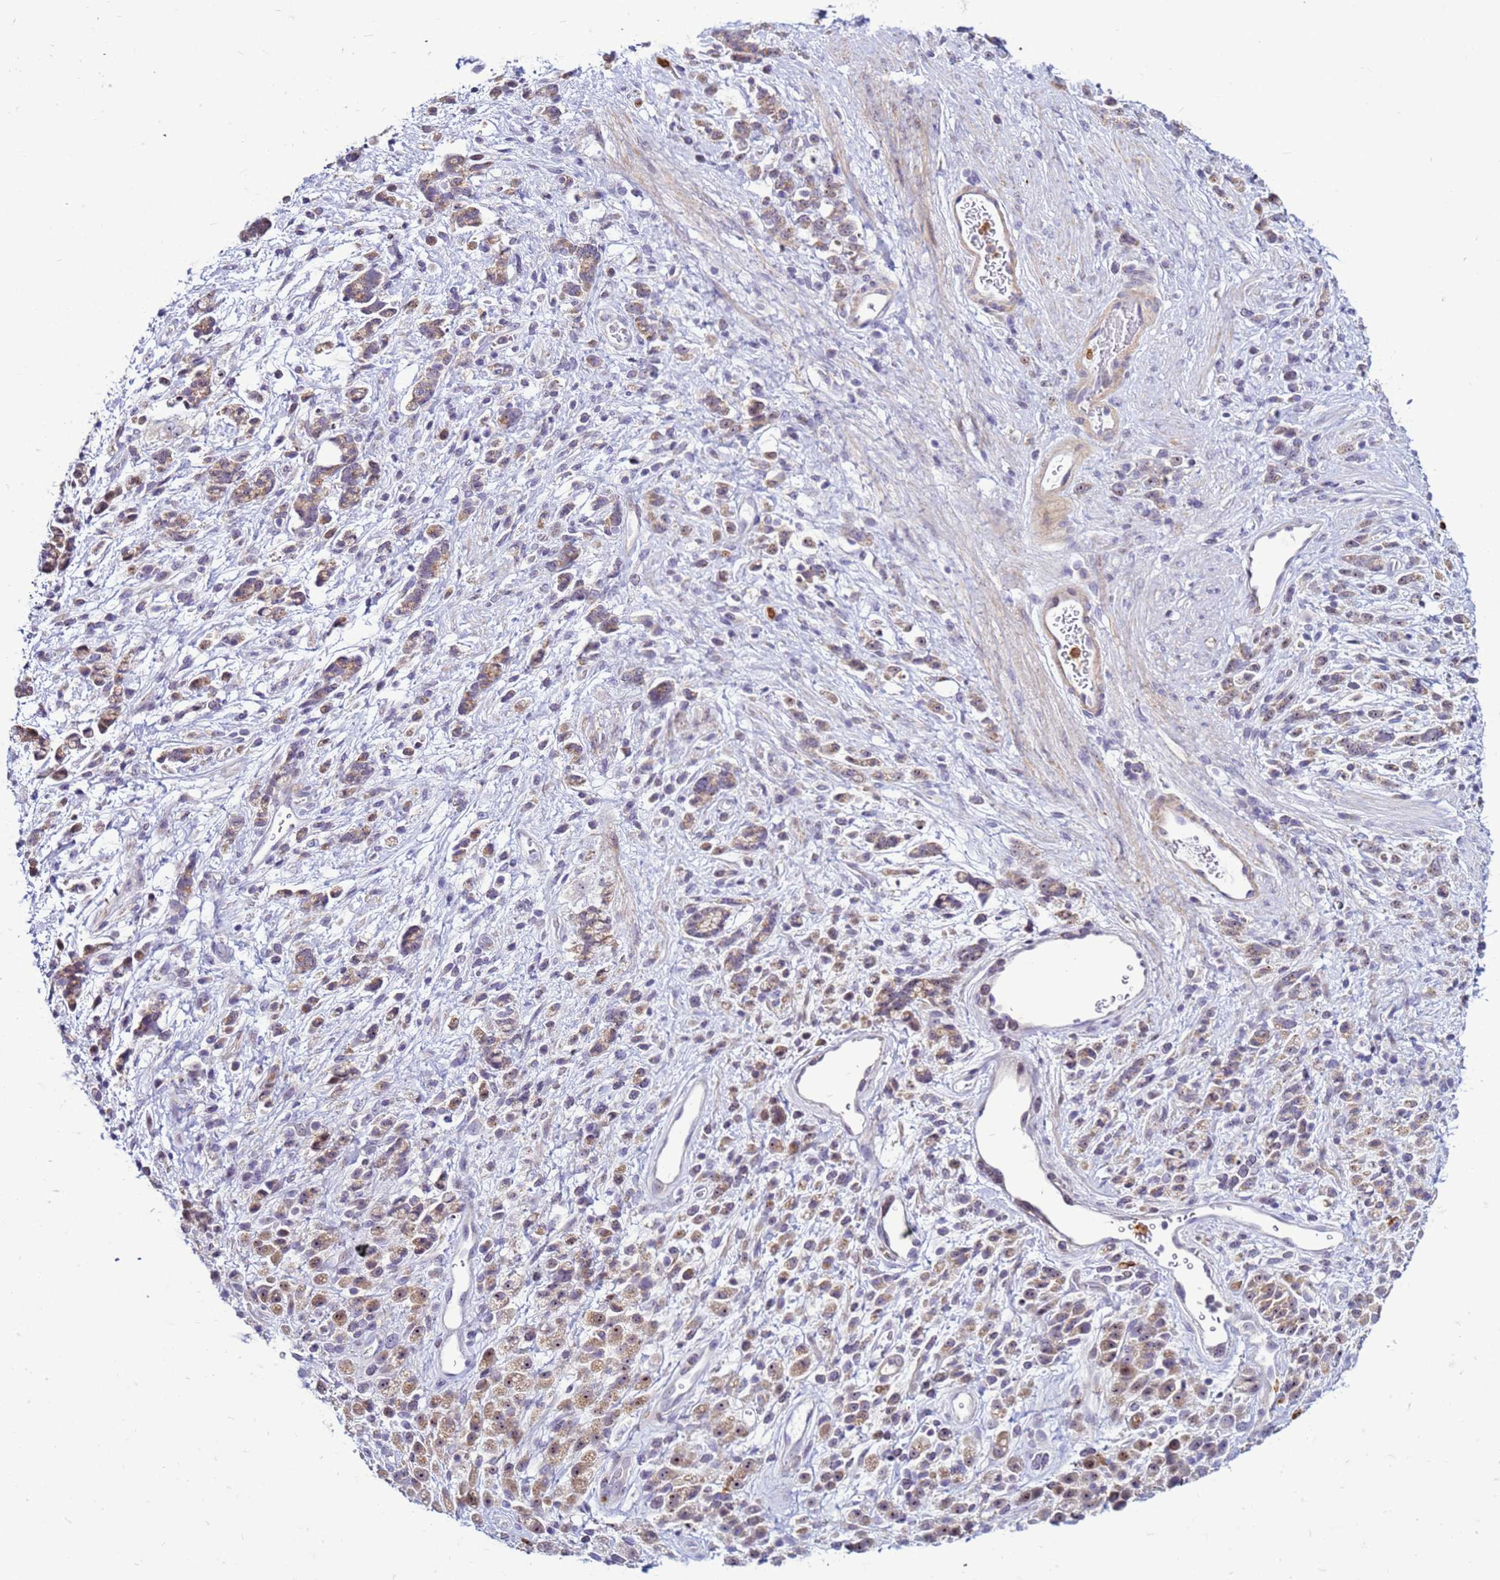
{"staining": {"intensity": "moderate", "quantity": ">75%", "location": "cytoplasmic/membranous,nuclear"}, "tissue": "stomach cancer", "cell_type": "Tumor cells", "image_type": "cancer", "snomed": [{"axis": "morphology", "description": "Adenocarcinoma, NOS"}, {"axis": "topography", "description": "Stomach"}], "caption": "DAB (3,3'-diaminobenzidine) immunohistochemical staining of human adenocarcinoma (stomach) reveals moderate cytoplasmic/membranous and nuclear protein staining in about >75% of tumor cells.", "gene": "VPS4B", "patient": {"sex": "female", "age": 60}}